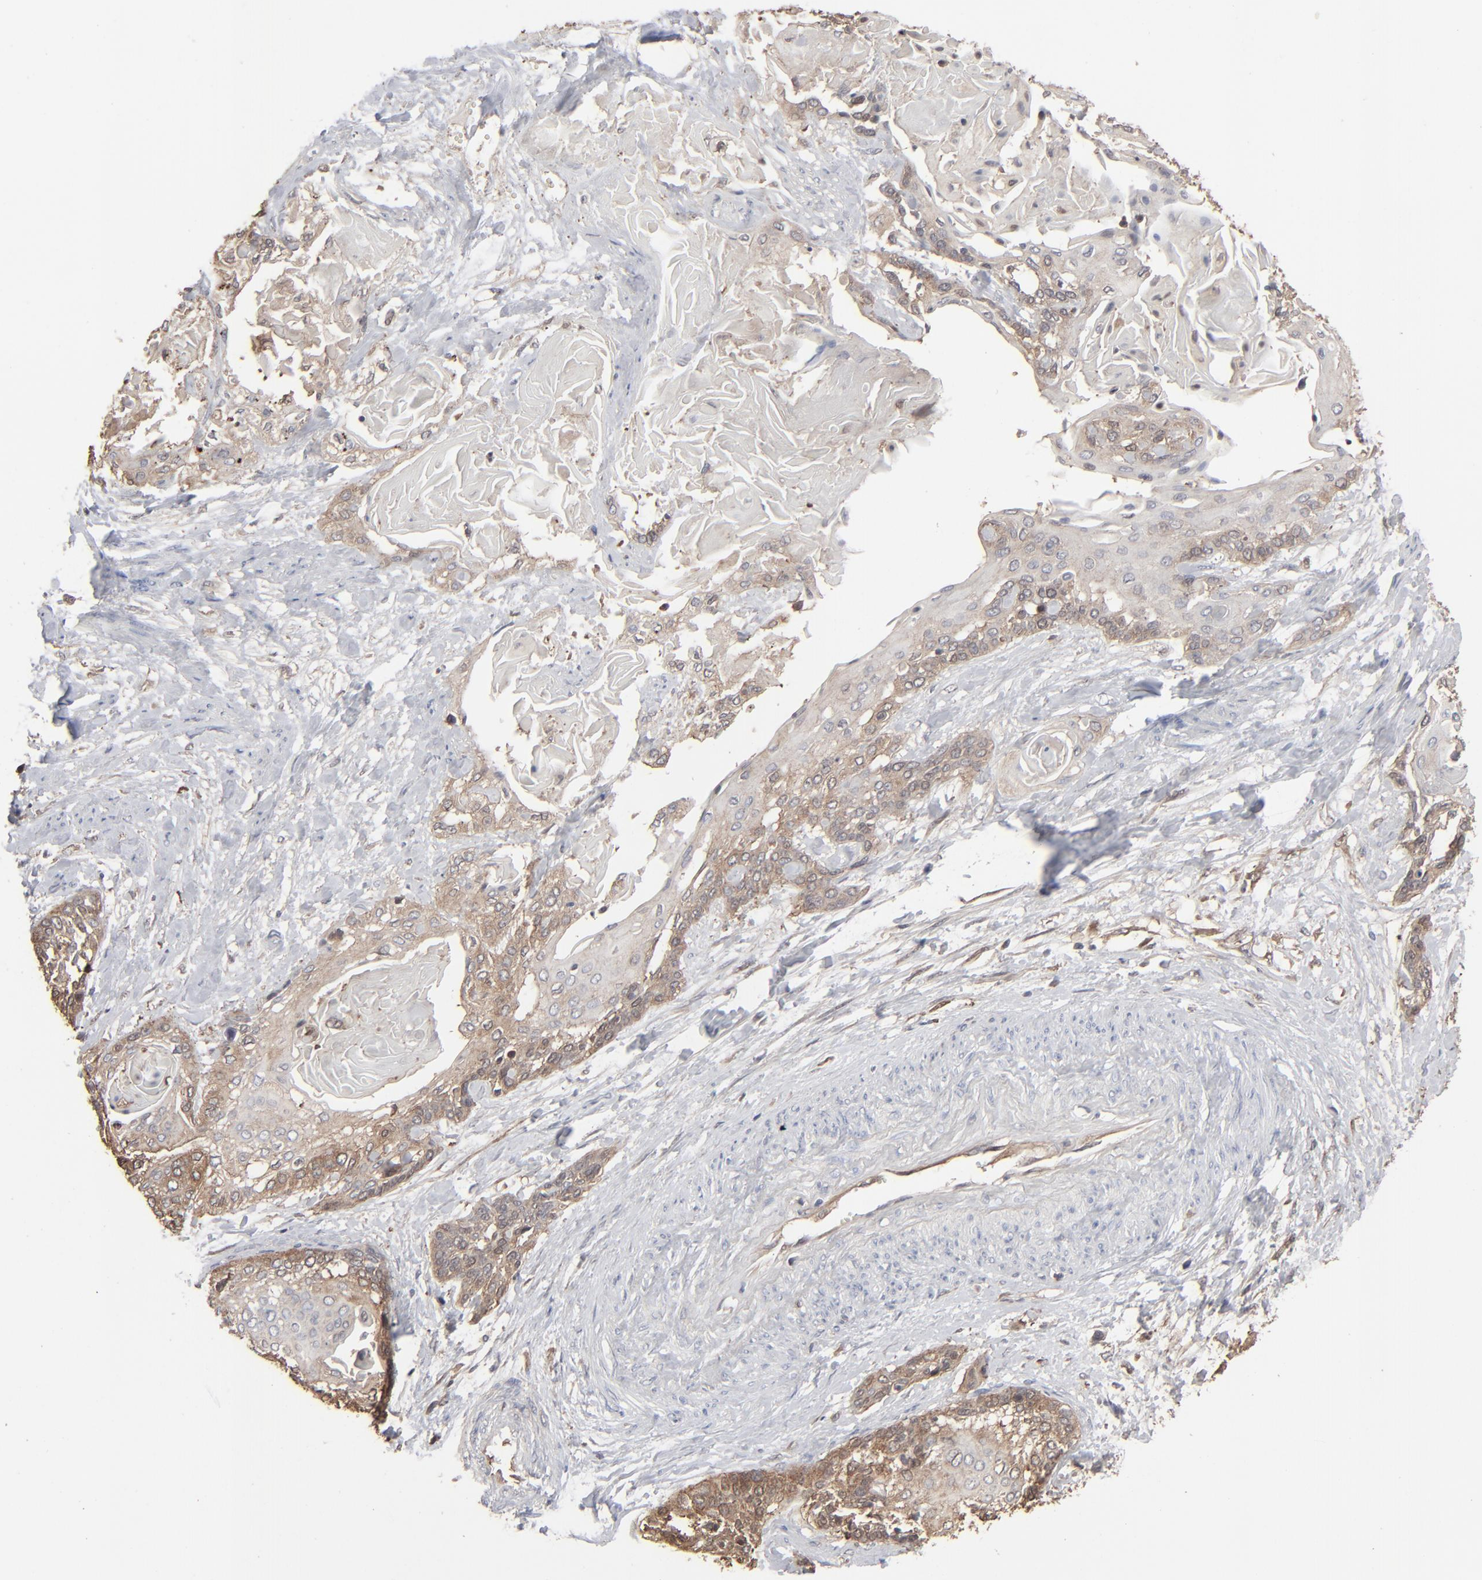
{"staining": {"intensity": "moderate", "quantity": ">75%", "location": "cytoplasmic/membranous"}, "tissue": "cervical cancer", "cell_type": "Tumor cells", "image_type": "cancer", "snomed": [{"axis": "morphology", "description": "Squamous cell carcinoma, NOS"}, {"axis": "topography", "description": "Cervix"}], "caption": "This is an image of immunohistochemistry (IHC) staining of cervical cancer, which shows moderate positivity in the cytoplasmic/membranous of tumor cells.", "gene": "NME1-NME2", "patient": {"sex": "female", "age": 57}}